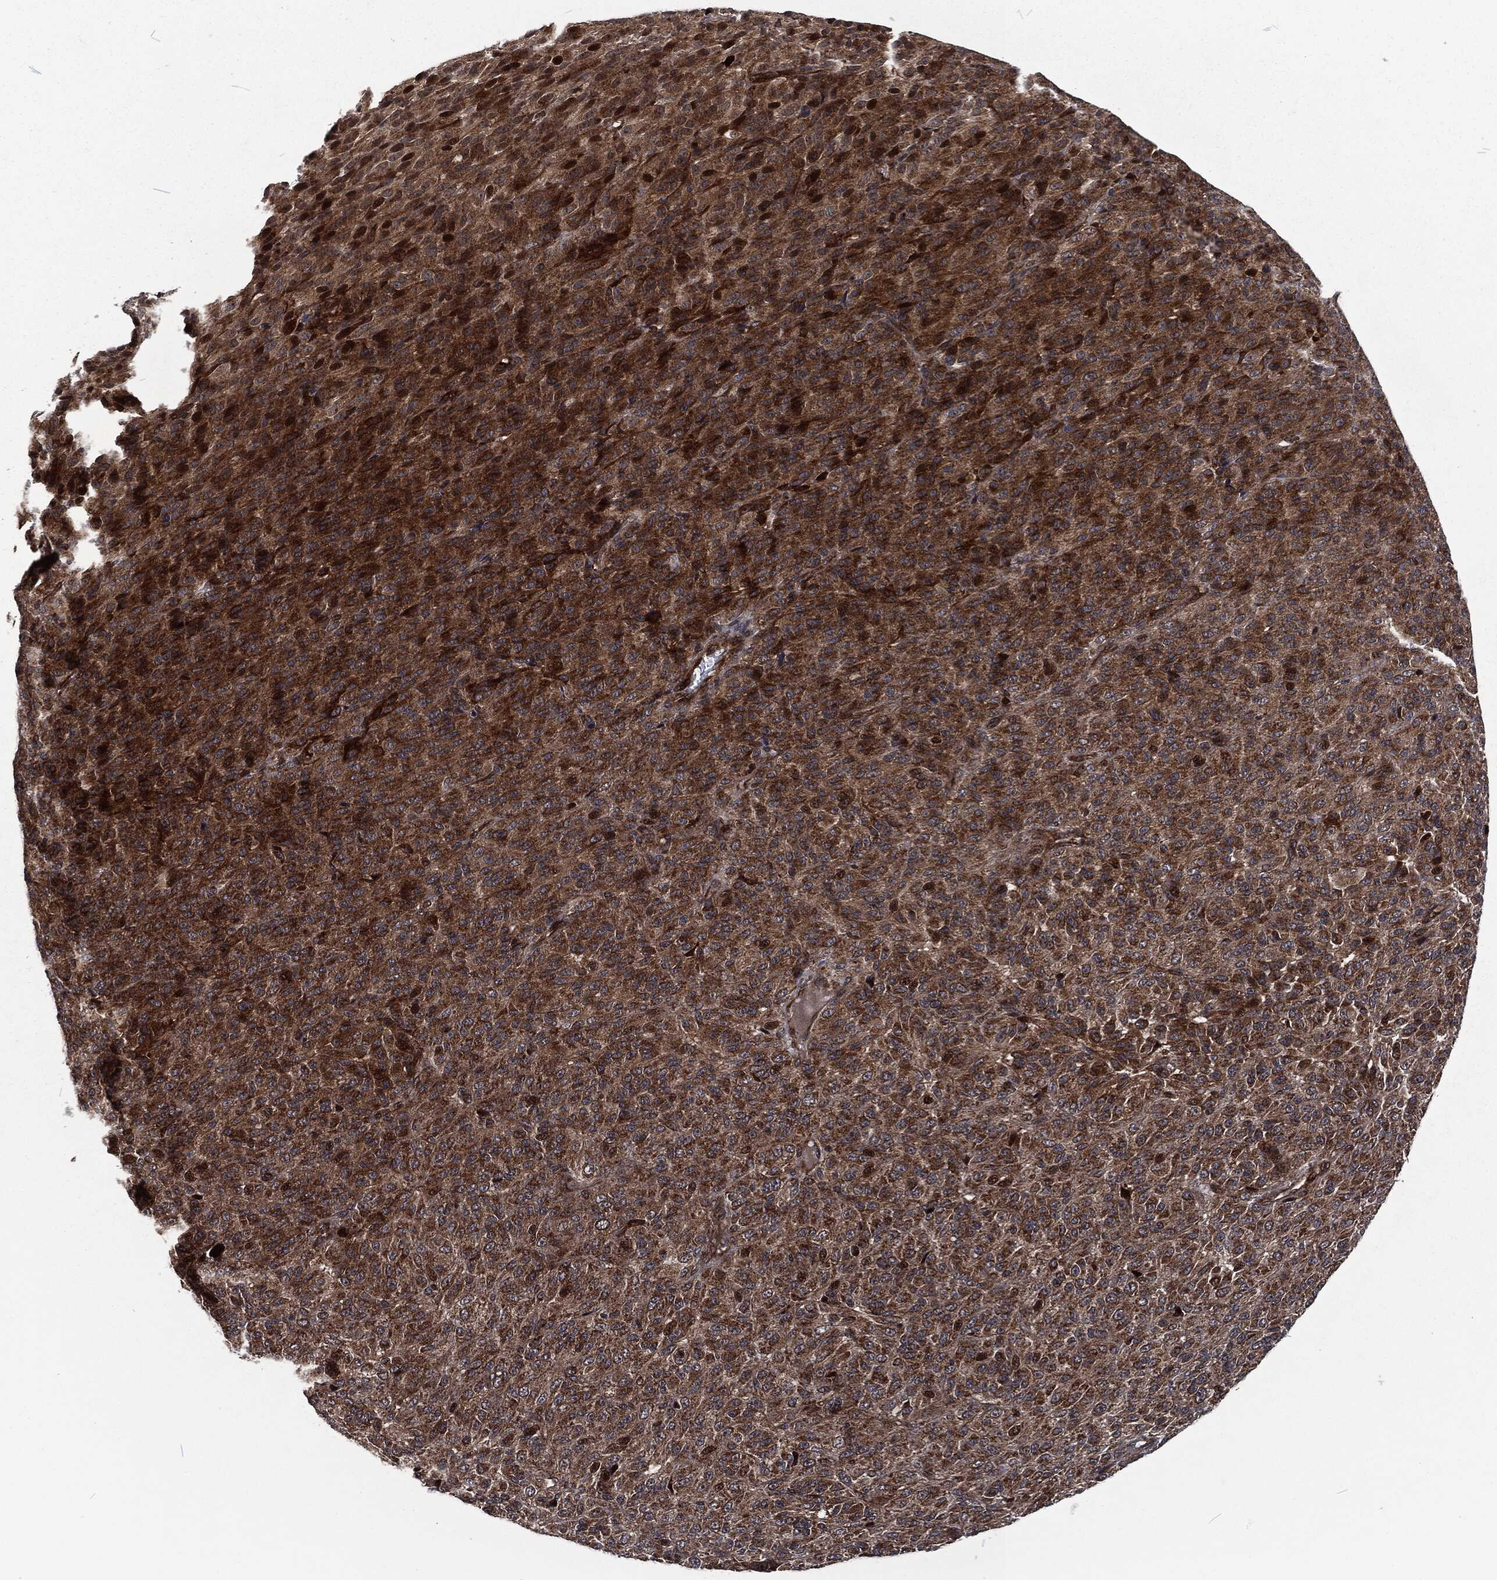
{"staining": {"intensity": "strong", "quantity": ">75%", "location": "cytoplasmic/membranous"}, "tissue": "melanoma", "cell_type": "Tumor cells", "image_type": "cancer", "snomed": [{"axis": "morphology", "description": "Malignant melanoma, Metastatic site"}, {"axis": "topography", "description": "Brain"}], "caption": "This micrograph exhibits immunohistochemistry staining of melanoma, with high strong cytoplasmic/membranous staining in about >75% of tumor cells.", "gene": "CMPK2", "patient": {"sex": "female", "age": 56}}